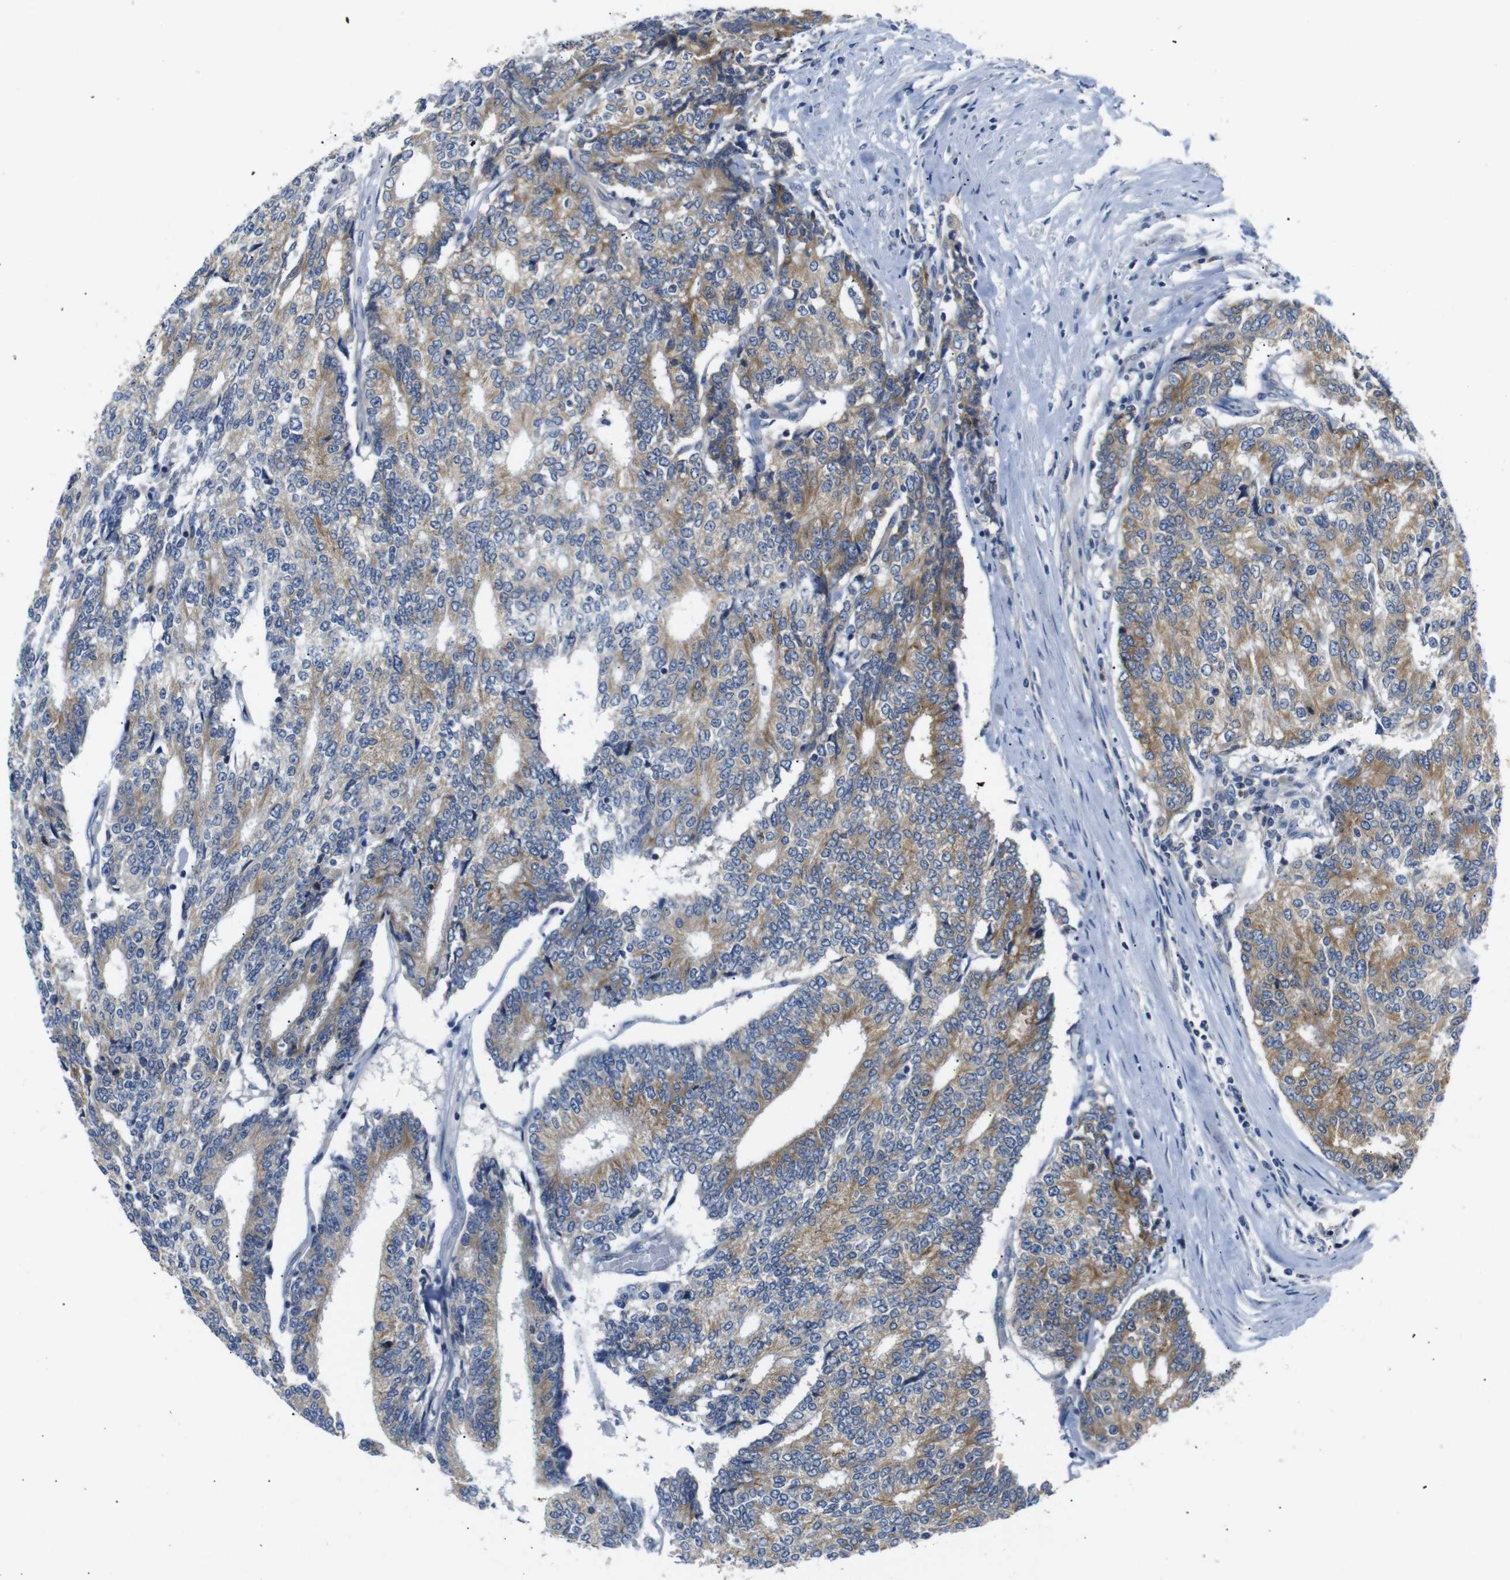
{"staining": {"intensity": "moderate", "quantity": ">75%", "location": "cytoplasmic/membranous"}, "tissue": "prostate cancer", "cell_type": "Tumor cells", "image_type": "cancer", "snomed": [{"axis": "morphology", "description": "Normal tissue, NOS"}, {"axis": "morphology", "description": "Adenocarcinoma, High grade"}, {"axis": "topography", "description": "Prostate"}, {"axis": "topography", "description": "Seminal veicle"}], "caption": "Immunohistochemical staining of prostate cancer (adenocarcinoma (high-grade)) displays moderate cytoplasmic/membranous protein expression in about >75% of tumor cells.", "gene": "DCP1A", "patient": {"sex": "male", "age": 55}}